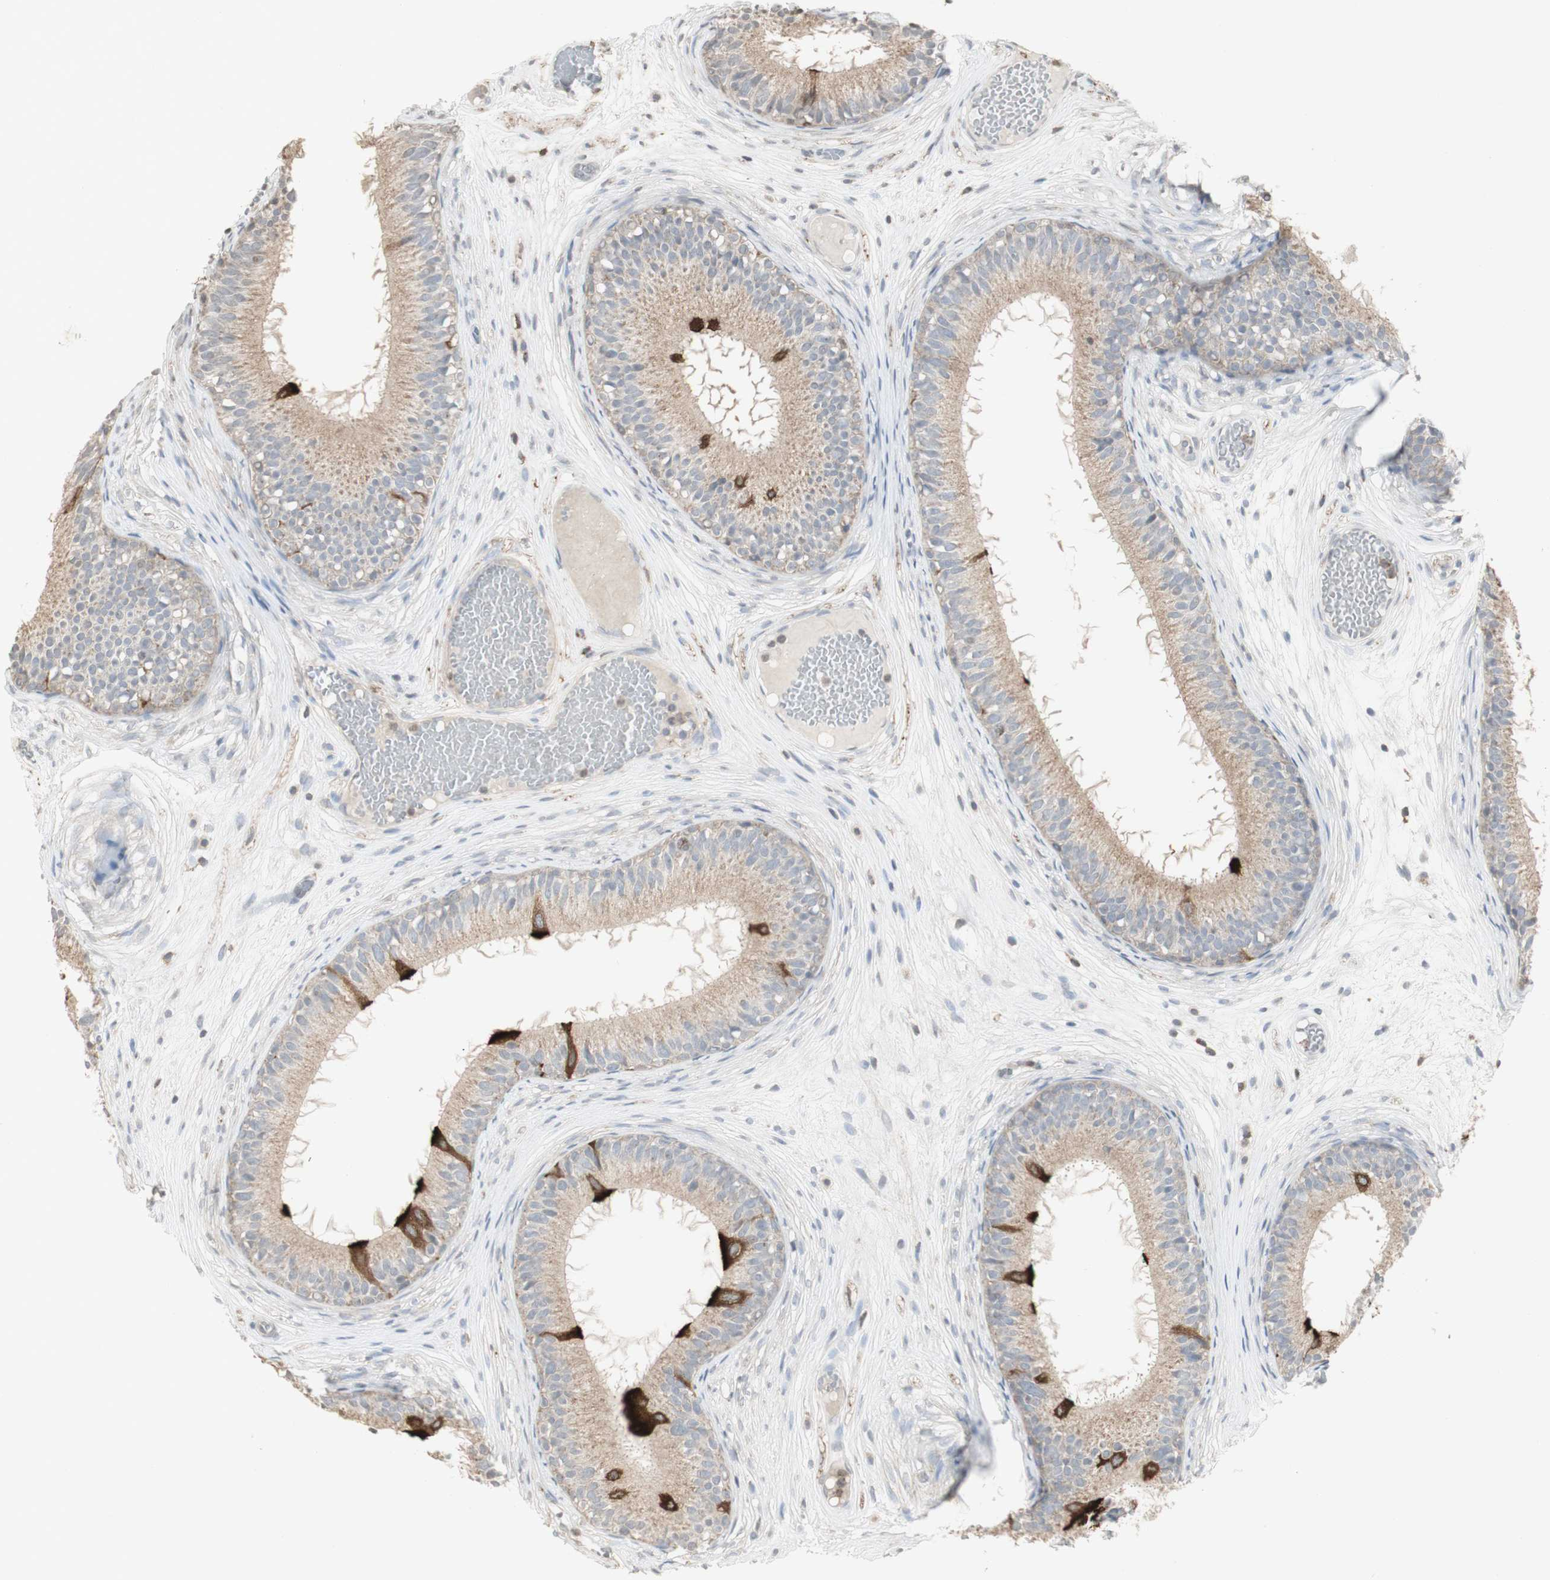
{"staining": {"intensity": "strong", "quantity": "<25%", "location": "cytoplasmic/membranous"}, "tissue": "epididymis", "cell_type": "Glandular cells", "image_type": "normal", "snomed": [{"axis": "morphology", "description": "Normal tissue, NOS"}, {"axis": "morphology", "description": "Atrophy, NOS"}, {"axis": "topography", "description": "Testis"}, {"axis": "topography", "description": "Epididymis"}], "caption": "Human epididymis stained for a protein (brown) demonstrates strong cytoplasmic/membranous positive staining in about <25% of glandular cells.", "gene": "ATP6V1E1", "patient": {"sex": "male", "age": 18}}